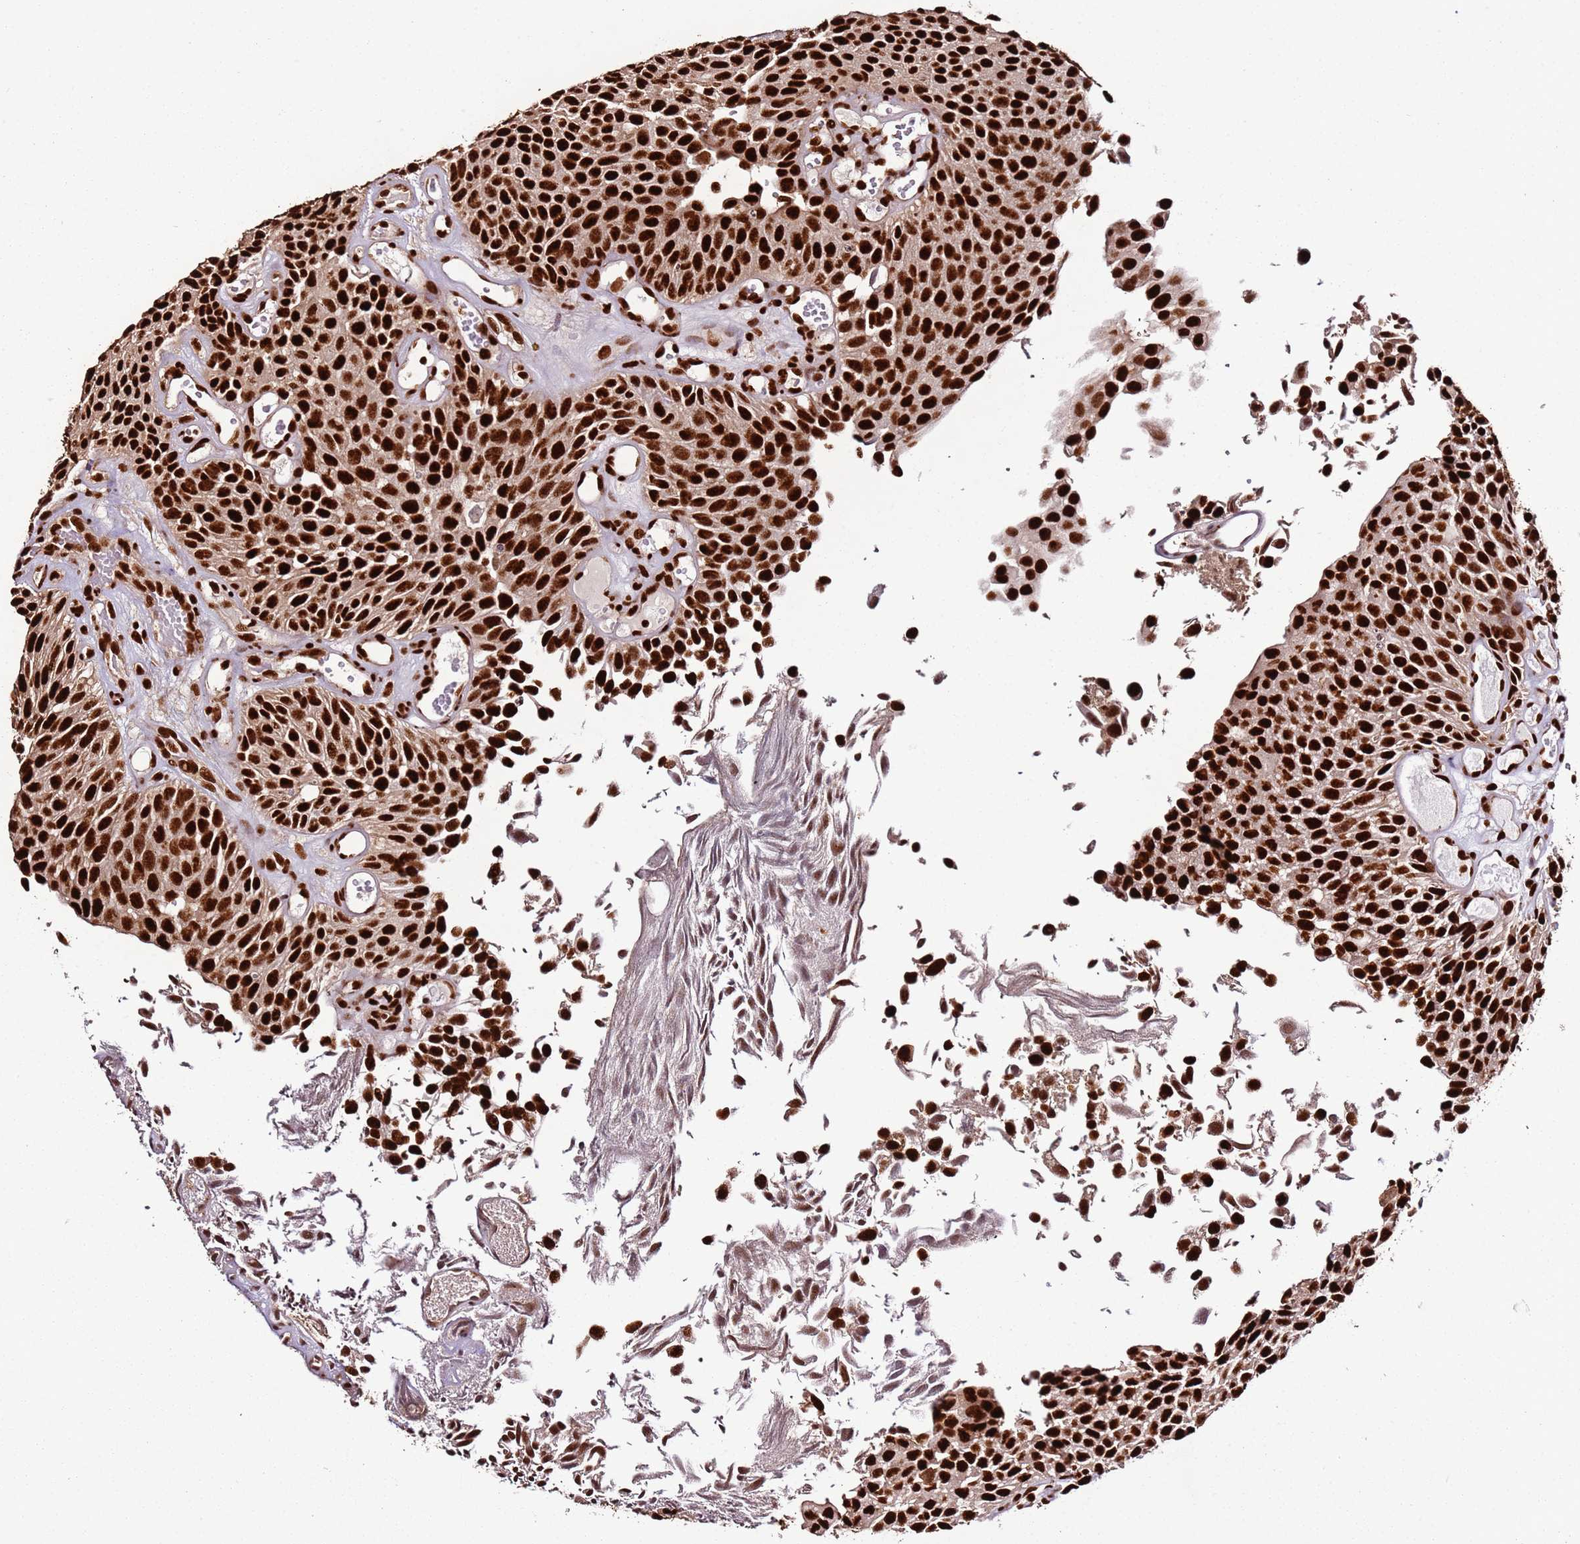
{"staining": {"intensity": "strong", "quantity": ">75%", "location": "nuclear"}, "tissue": "urothelial cancer", "cell_type": "Tumor cells", "image_type": "cancer", "snomed": [{"axis": "morphology", "description": "Urothelial carcinoma, Low grade"}, {"axis": "topography", "description": "Urinary bladder"}], "caption": "IHC staining of low-grade urothelial carcinoma, which shows high levels of strong nuclear staining in about >75% of tumor cells indicating strong nuclear protein expression. The staining was performed using DAB (brown) for protein detection and nuclei were counterstained in hematoxylin (blue).", "gene": "C6orf226", "patient": {"sex": "male", "age": 89}}